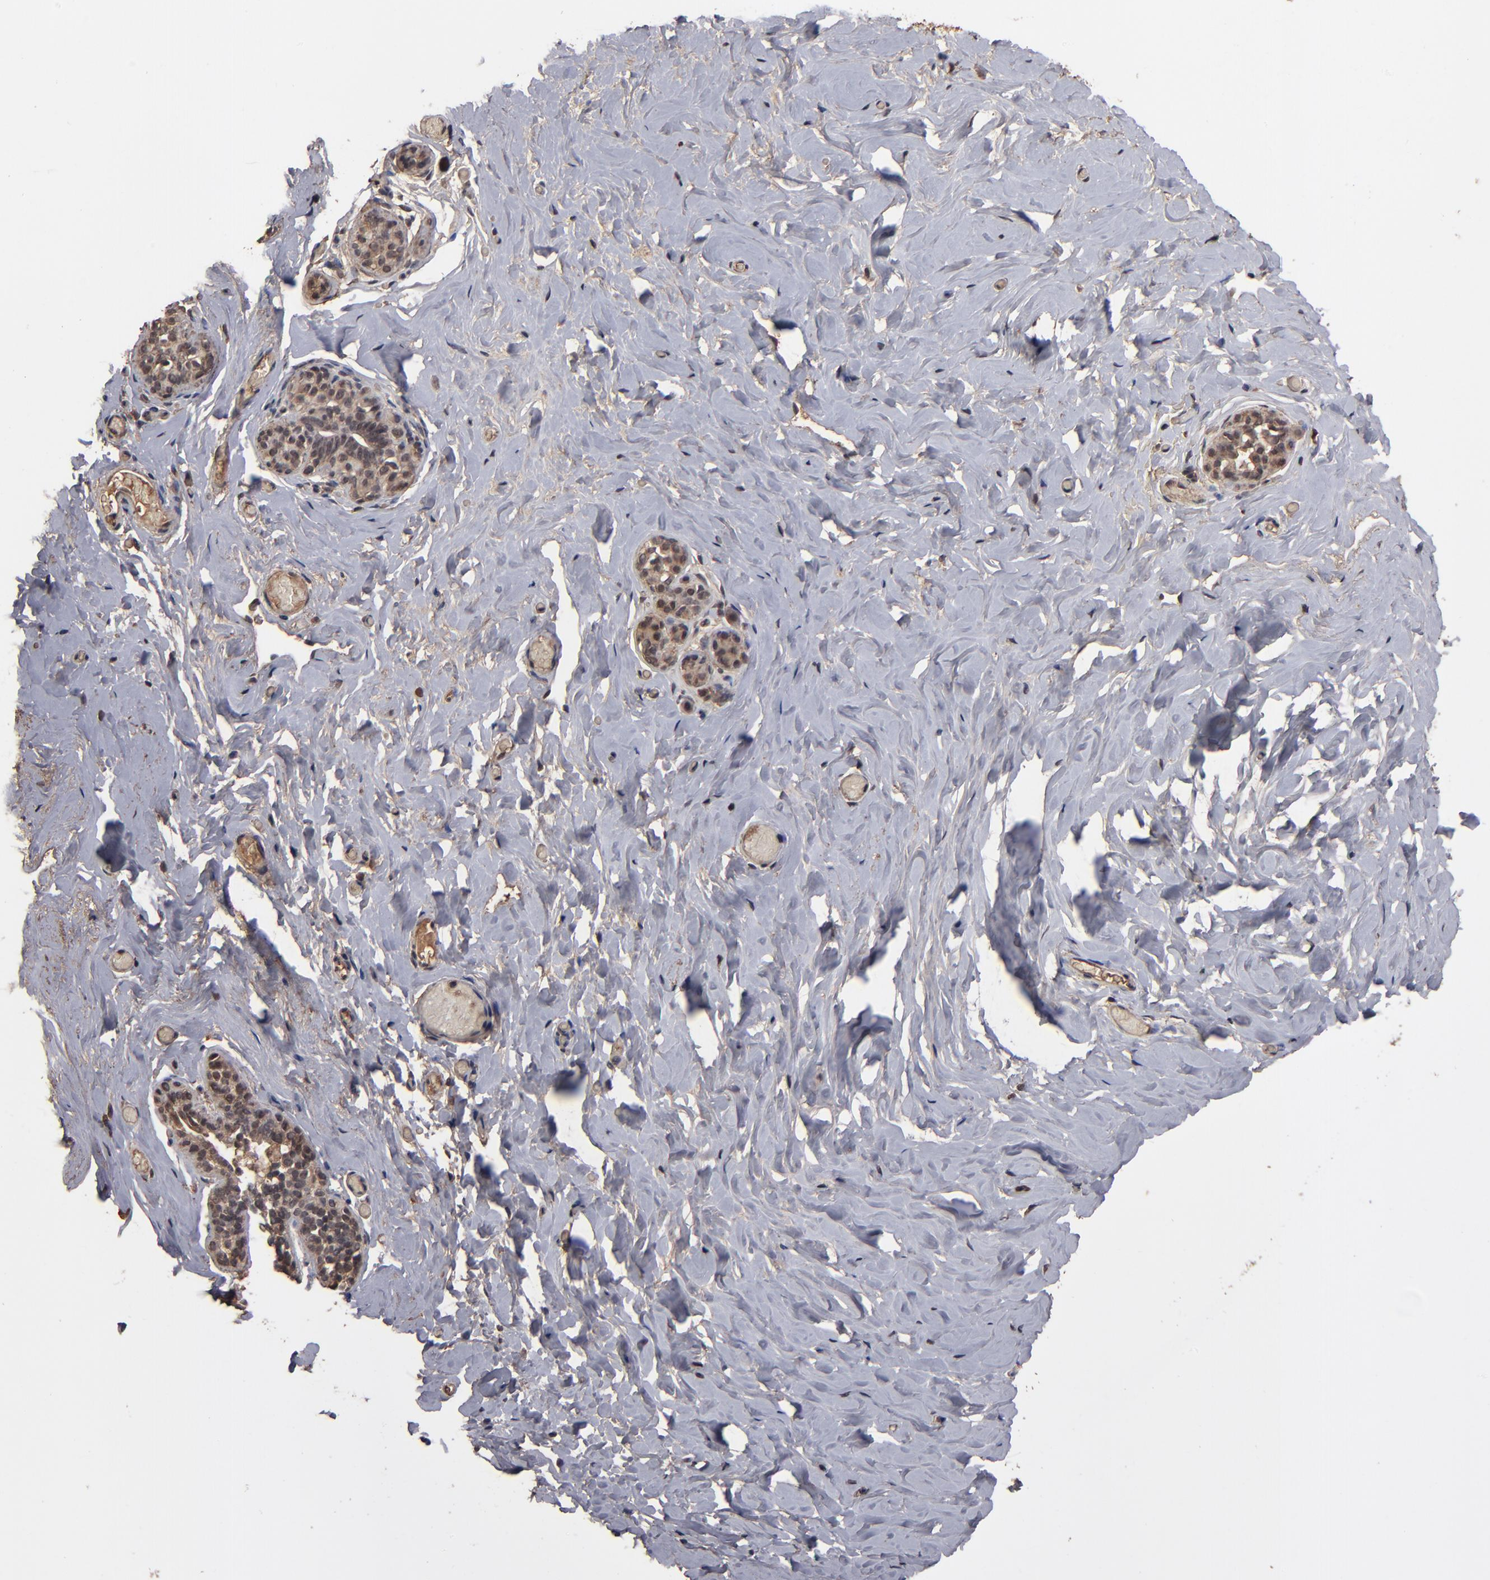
{"staining": {"intensity": "moderate", "quantity": ">75%", "location": "cytoplasmic/membranous,nuclear"}, "tissue": "breast", "cell_type": "Adipocytes", "image_type": "normal", "snomed": [{"axis": "morphology", "description": "Normal tissue, NOS"}, {"axis": "topography", "description": "Breast"}], "caption": "Breast stained for a protein shows moderate cytoplasmic/membranous,nuclear positivity in adipocytes. The staining is performed using DAB brown chromogen to label protein expression. The nuclei are counter-stained blue using hematoxylin.", "gene": "NXF2B", "patient": {"sex": "female", "age": 75}}